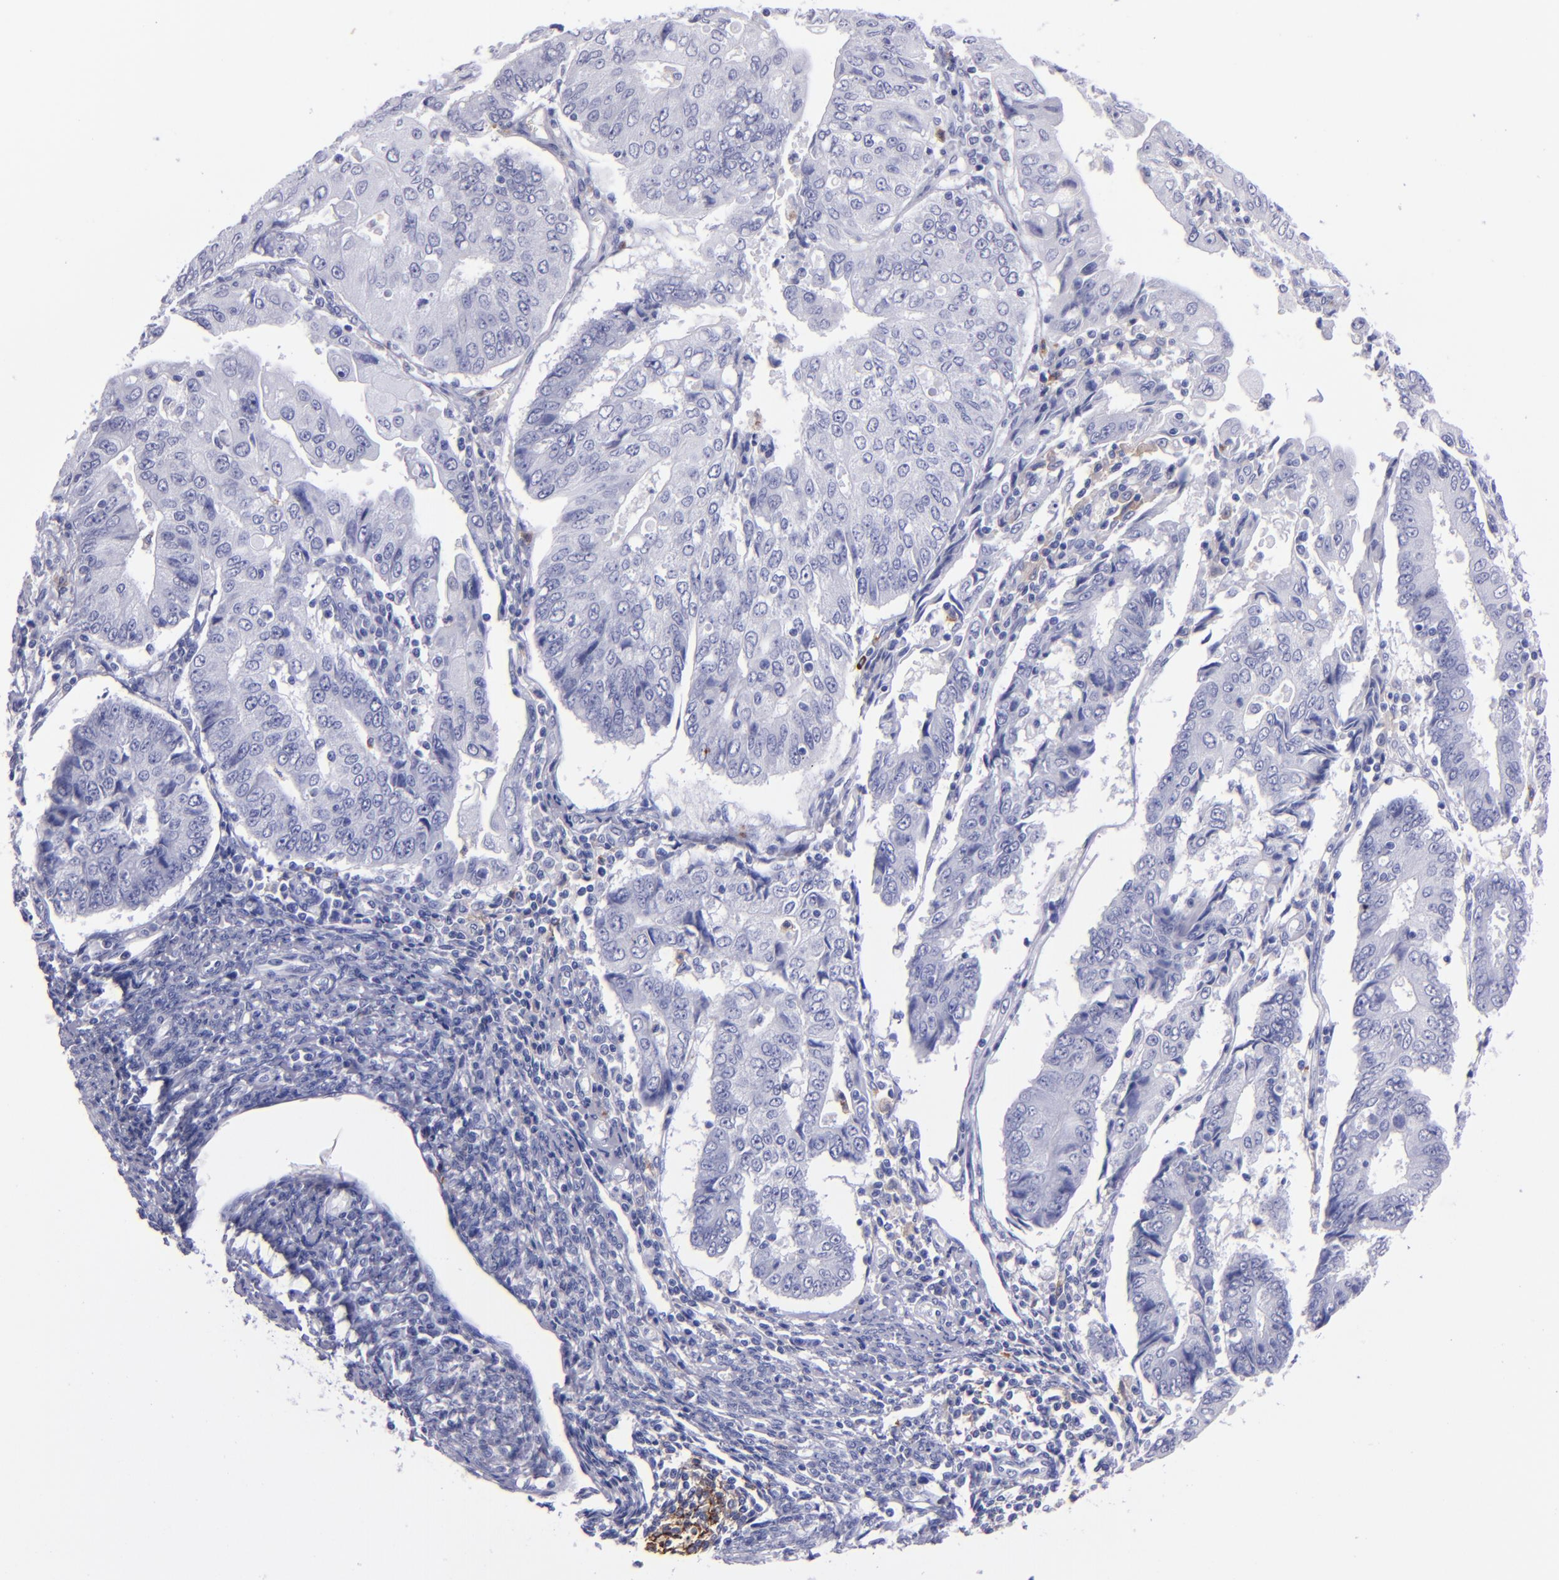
{"staining": {"intensity": "negative", "quantity": "none", "location": "none"}, "tissue": "endometrial cancer", "cell_type": "Tumor cells", "image_type": "cancer", "snomed": [{"axis": "morphology", "description": "Adenocarcinoma, NOS"}, {"axis": "topography", "description": "Endometrium"}], "caption": "Immunohistochemistry of endometrial cancer (adenocarcinoma) displays no expression in tumor cells.", "gene": "CR1", "patient": {"sex": "female", "age": 75}}